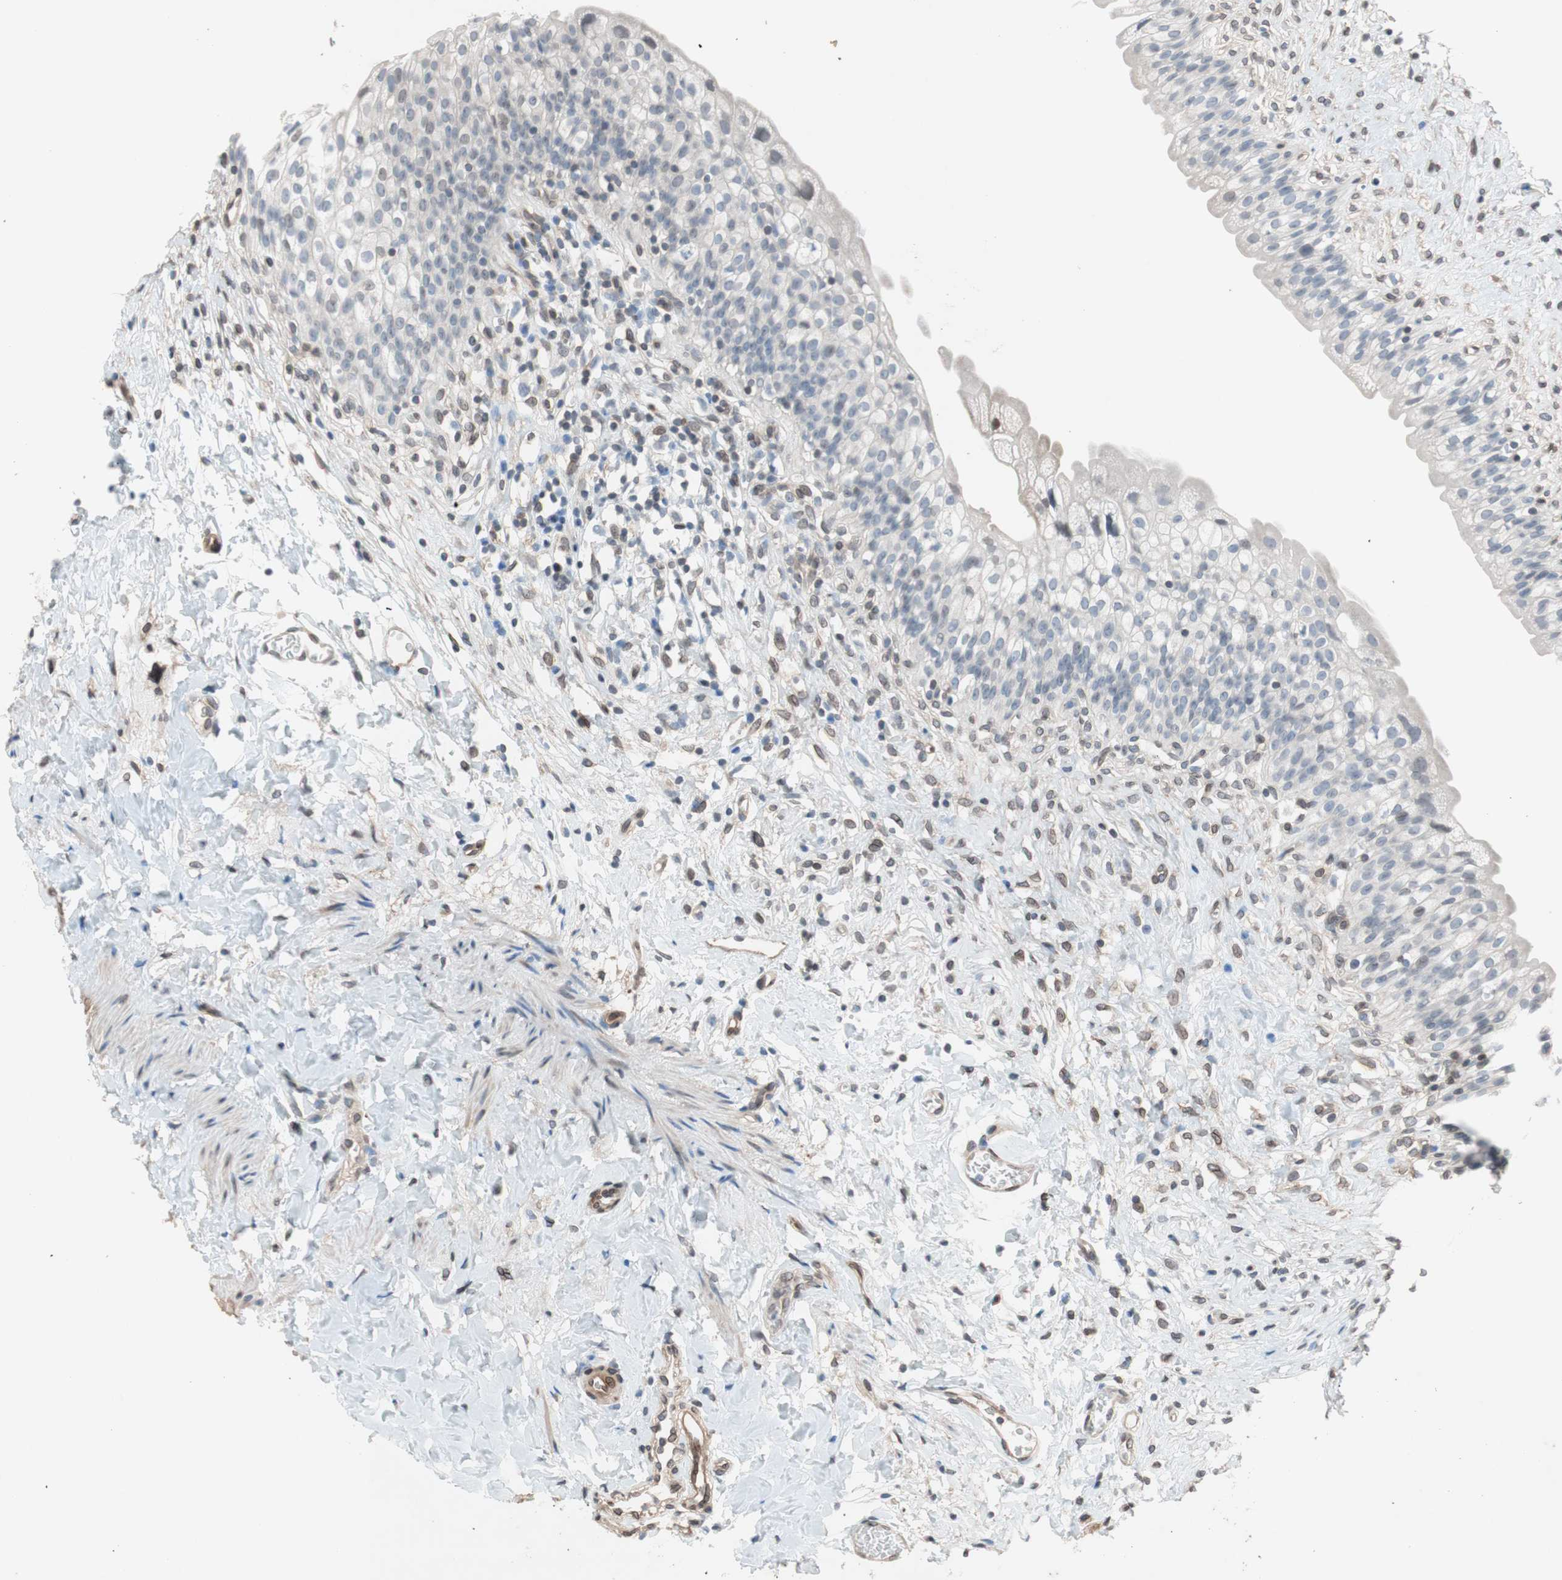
{"staining": {"intensity": "negative", "quantity": "none", "location": "none"}, "tissue": "urinary bladder", "cell_type": "Urothelial cells", "image_type": "normal", "snomed": [{"axis": "morphology", "description": "Normal tissue, NOS"}, {"axis": "morphology", "description": "Inflammation, NOS"}, {"axis": "topography", "description": "Urinary bladder"}], "caption": "DAB immunohistochemical staining of normal human urinary bladder reveals no significant staining in urothelial cells. The staining is performed using DAB (3,3'-diaminobenzidine) brown chromogen with nuclei counter-stained in using hematoxylin.", "gene": "ARNT2", "patient": {"sex": "female", "age": 80}}